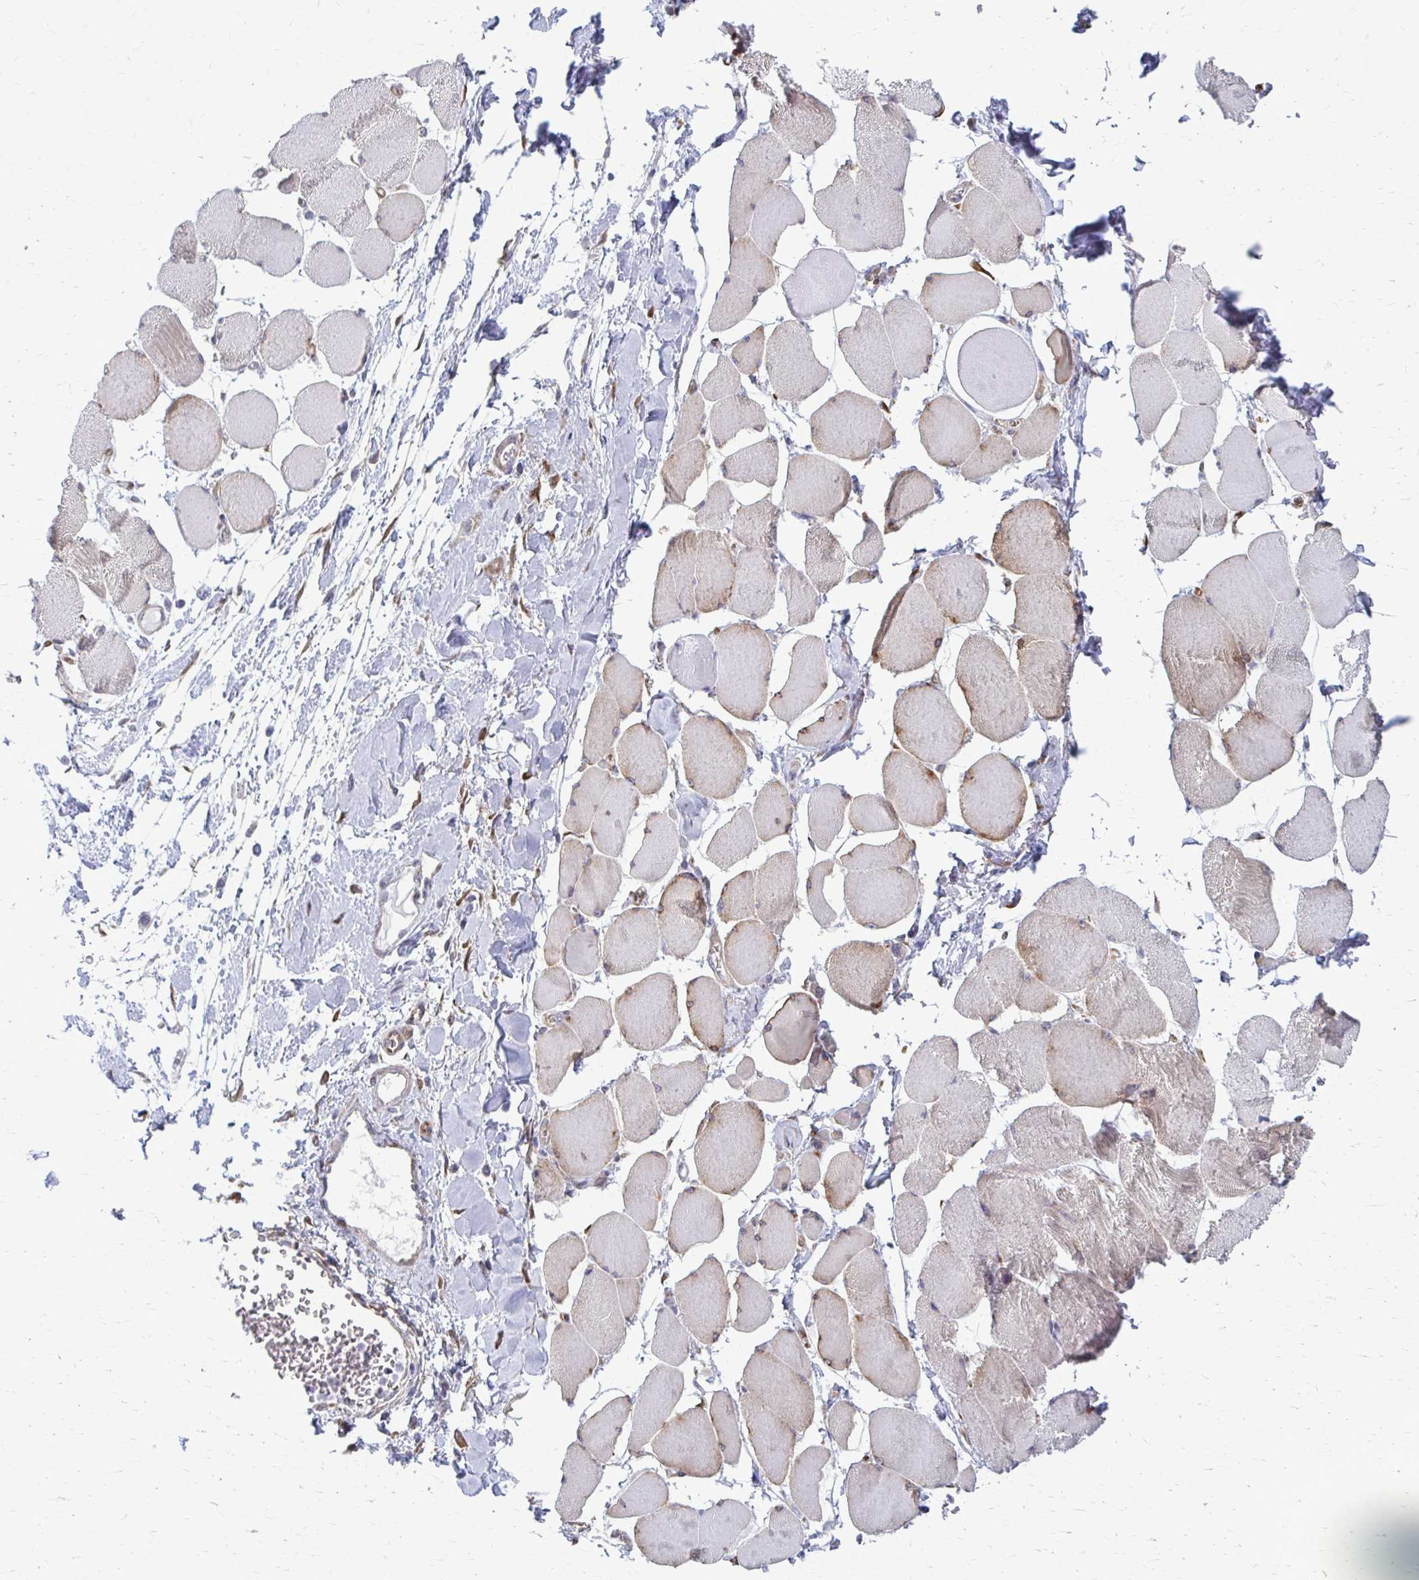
{"staining": {"intensity": "weak", "quantity": "25%-75%", "location": "cytoplasmic/membranous"}, "tissue": "skeletal muscle", "cell_type": "Myocytes", "image_type": "normal", "snomed": [{"axis": "morphology", "description": "Normal tissue, NOS"}, {"axis": "topography", "description": "Skeletal muscle"}], "caption": "A high-resolution photomicrograph shows immunohistochemistry staining of normal skeletal muscle, which shows weak cytoplasmic/membranous positivity in approximately 25%-75% of myocytes.", "gene": "DEPP1", "patient": {"sex": "female", "age": 75}}